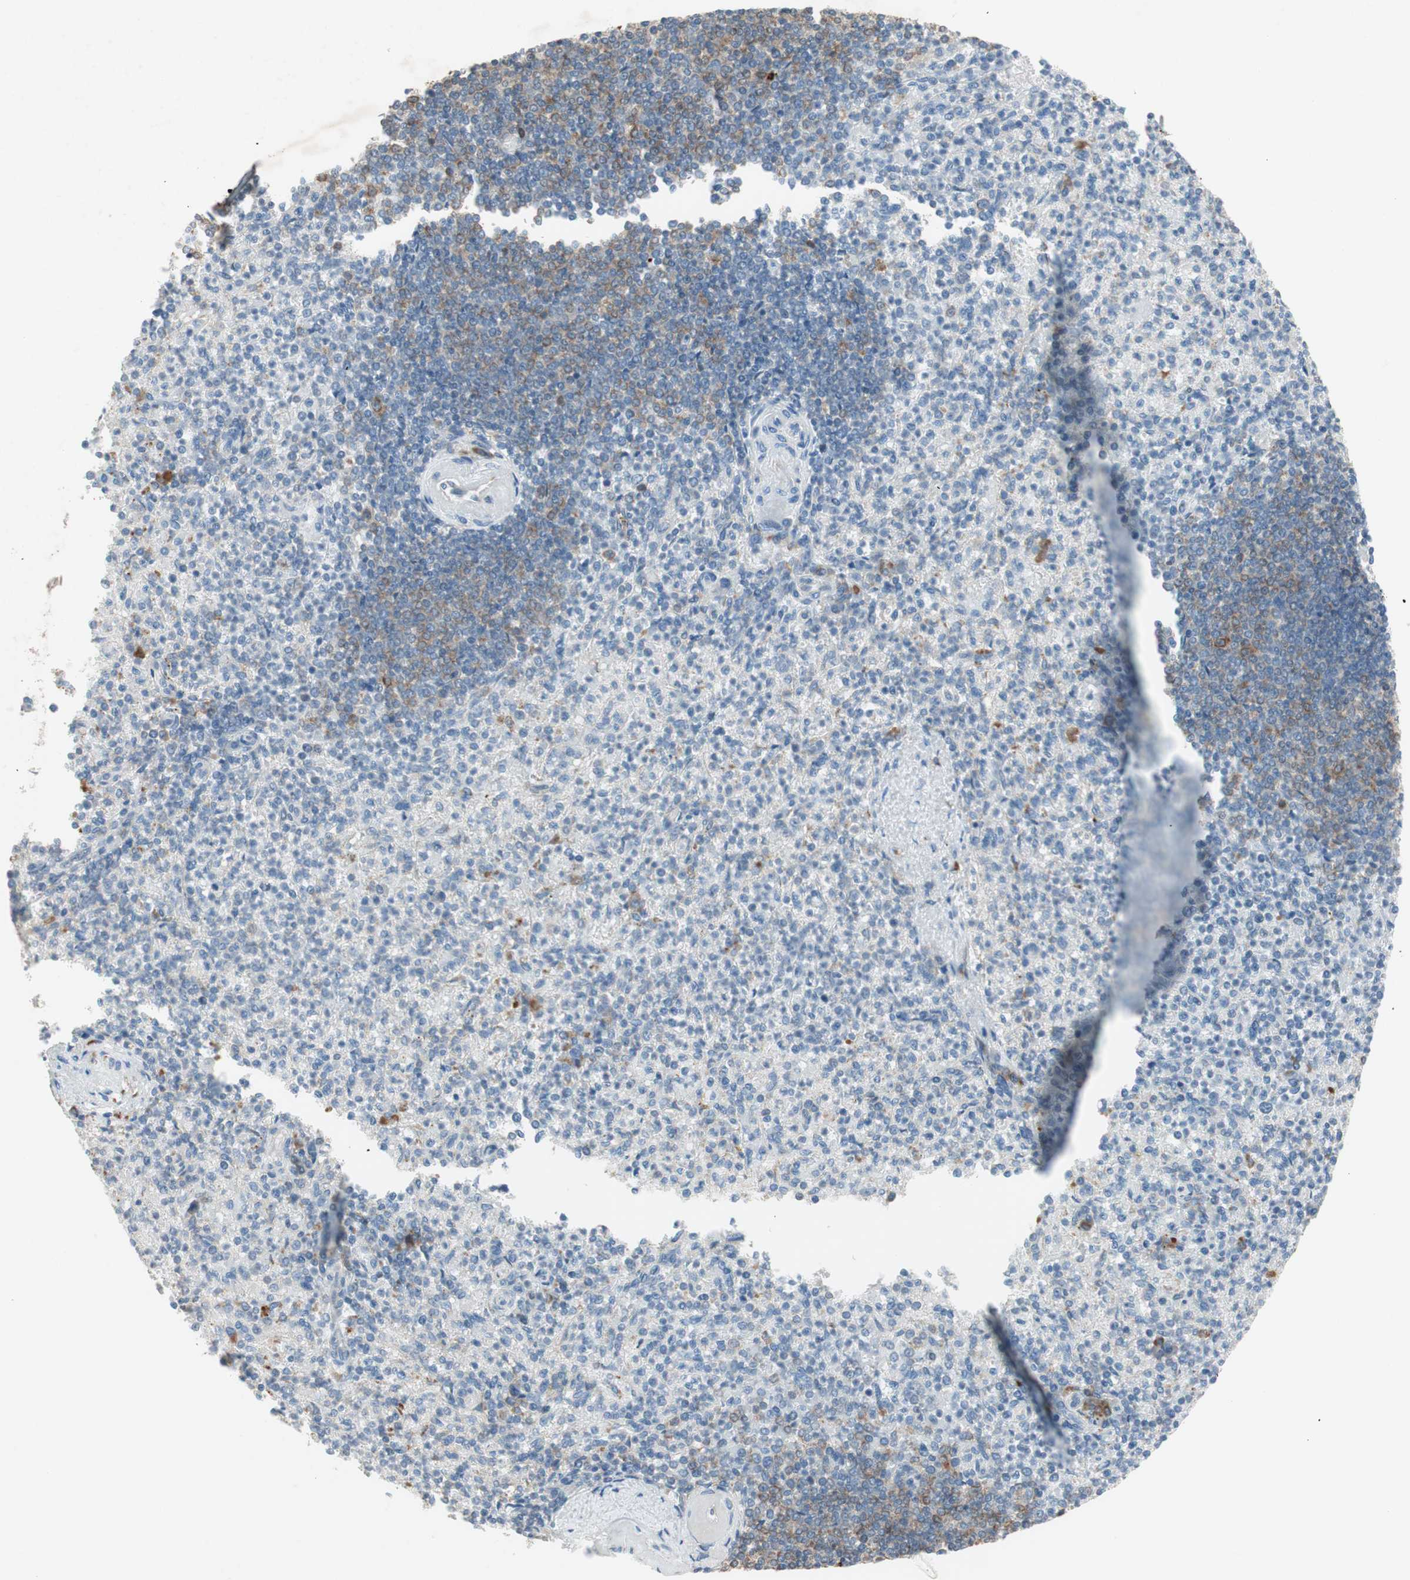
{"staining": {"intensity": "moderate", "quantity": "<25%", "location": "cytoplasmic/membranous"}, "tissue": "spleen", "cell_type": "Cells in red pulp", "image_type": "normal", "snomed": [{"axis": "morphology", "description": "Normal tissue, NOS"}, {"axis": "topography", "description": "Spleen"}], "caption": "An immunohistochemistry photomicrograph of unremarkable tissue is shown. Protein staining in brown highlights moderate cytoplasmic/membranous positivity in spleen within cells in red pulp.", "gene": "RPL23", "patient": {"sex": "female", "age": 74}}